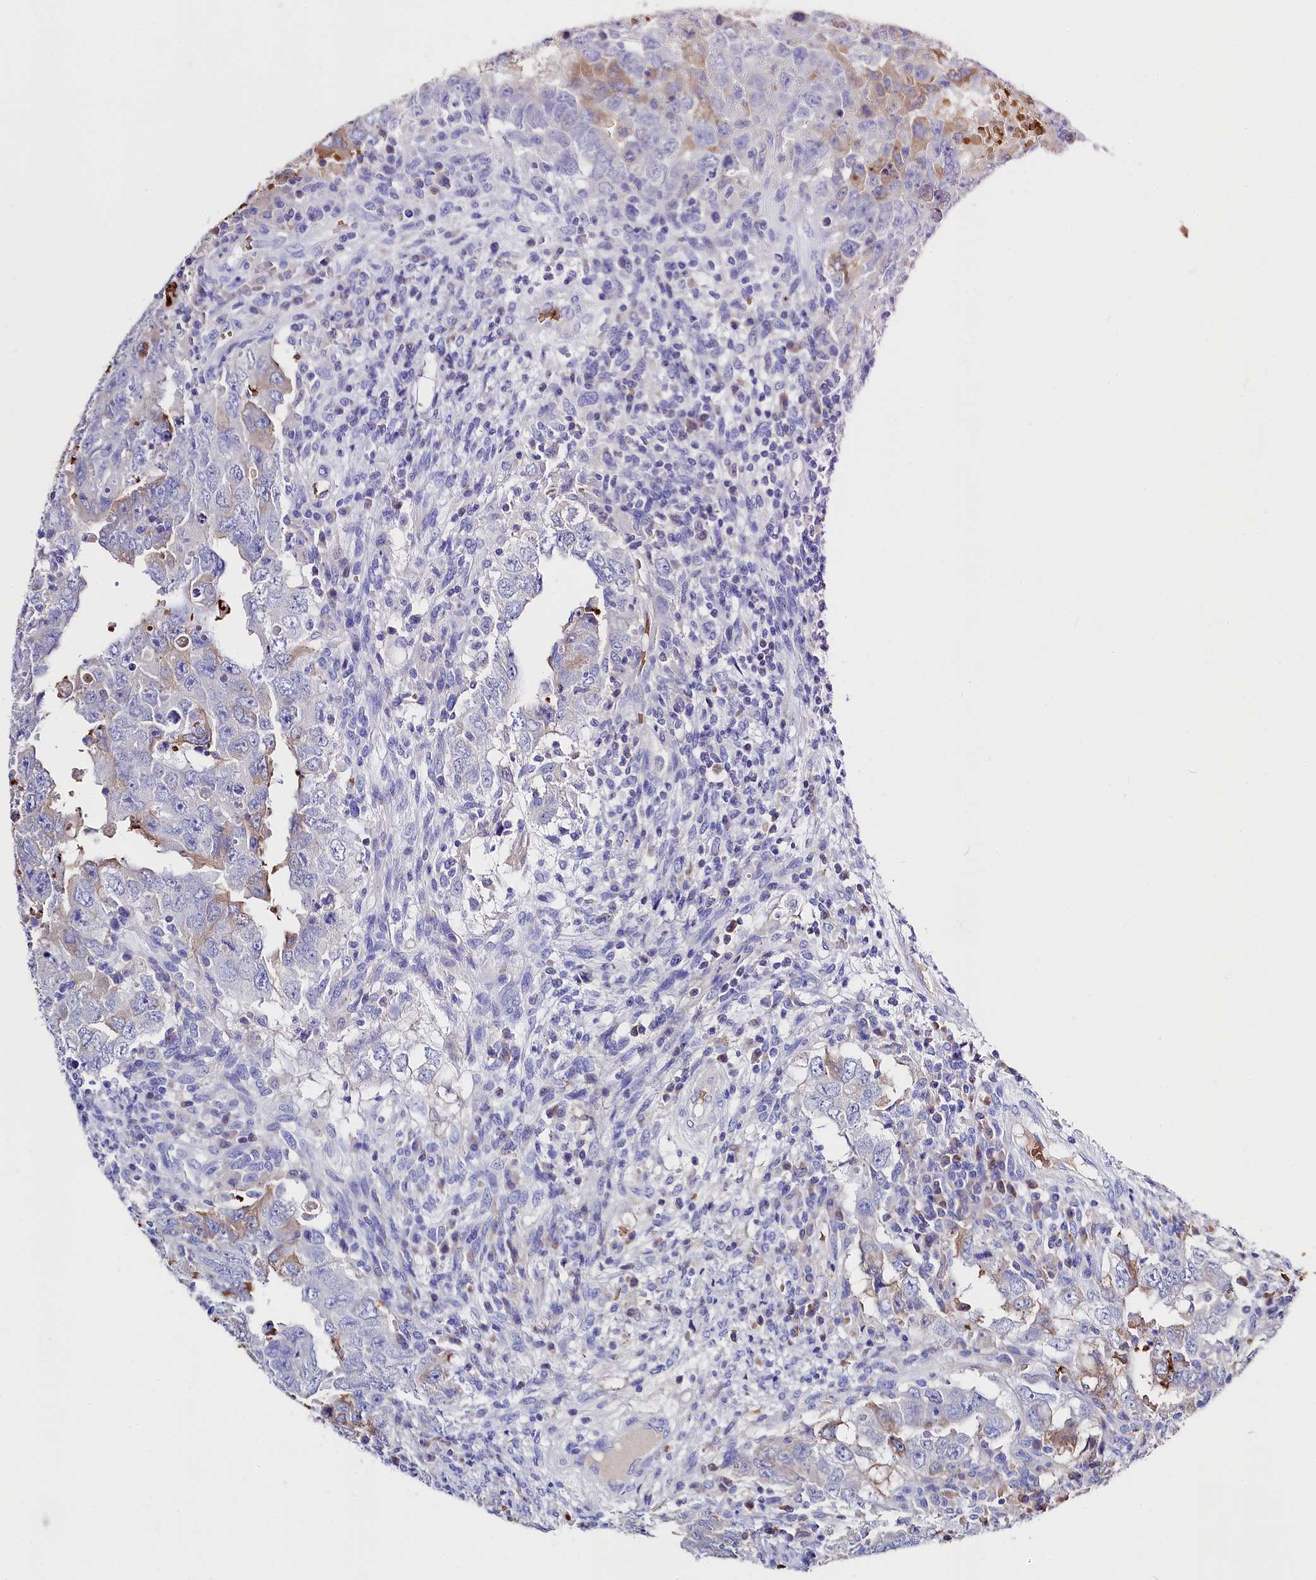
{"staining": {"intensity": "weak", "quantity": "<25%", "location": "cytoplasmic/membranous"}, "tissue": "testis cancer", "cell_type": "Tumor cells", "image_type": "cancer", "snomed": [{"axis": "morphology", "description": "Carcinoma, Embryonal, NOS"}, {"axis": "topography", "description": "Testis"}], "caption": "This is an IHC micrograph of human testis cancer. There is no expression in tumor cells.", "gene": "RPUSD3", "patient": {"sex": "male", "age": 26}}